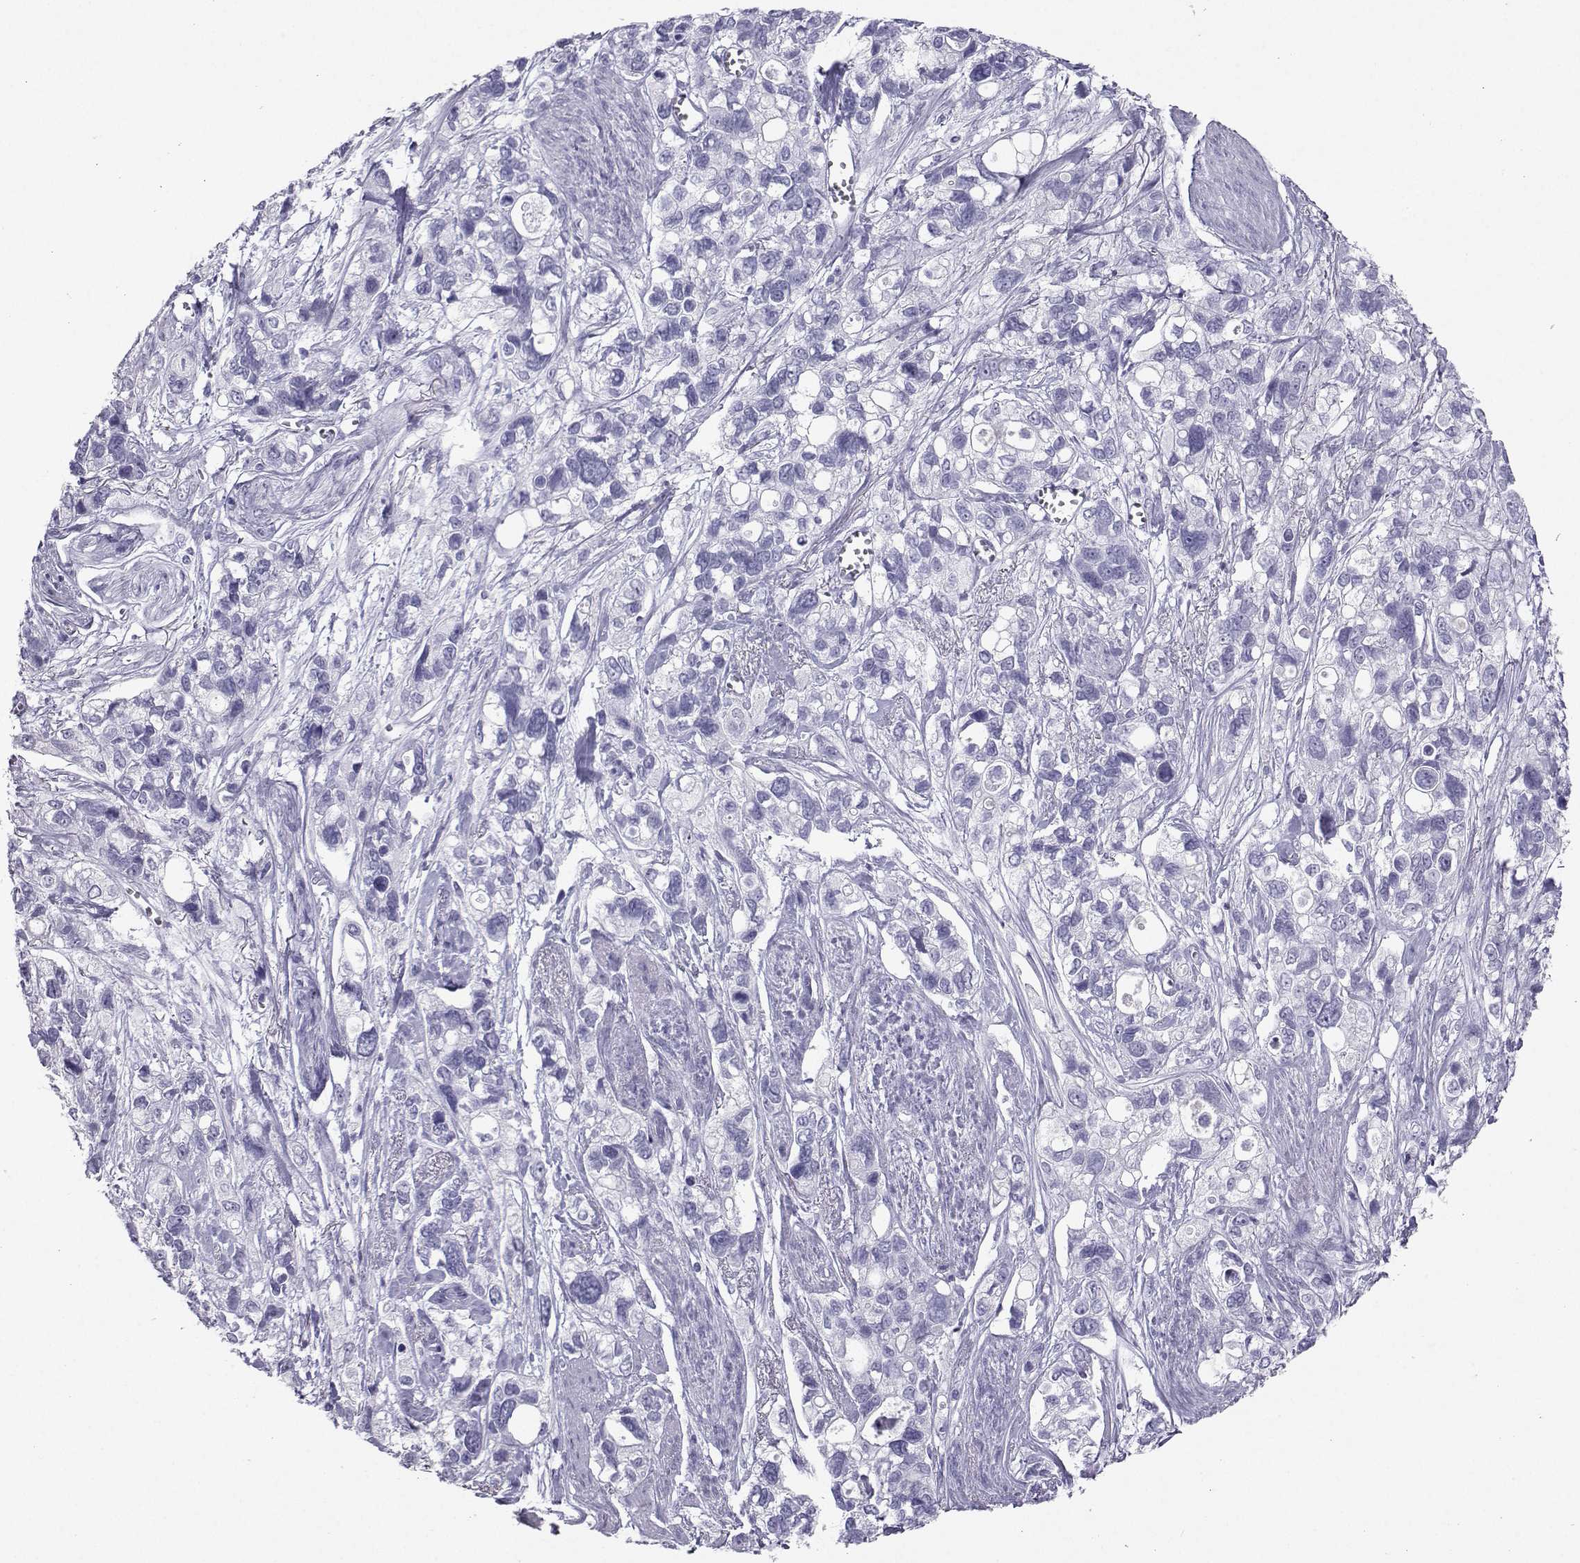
{"staining": {"intensity": "negative", "quantity": "none", "location": "none"}, "tissue": "stomach cancer", "cell_type": "Tumor cells", "image_type": "cancer", "snomed": [{"axis": "morphology", "description": "Adenocarcinoma, NOS"}, {"axis": "topography", "description": "Stomach, upper"}], "caption": "This is an immunohistochemistry (IHC) image of adenocarcinoma (stomach). There is no expression in tumor cells.", "gene": "SST", "patient": {"sex": "female", "age": 81}}